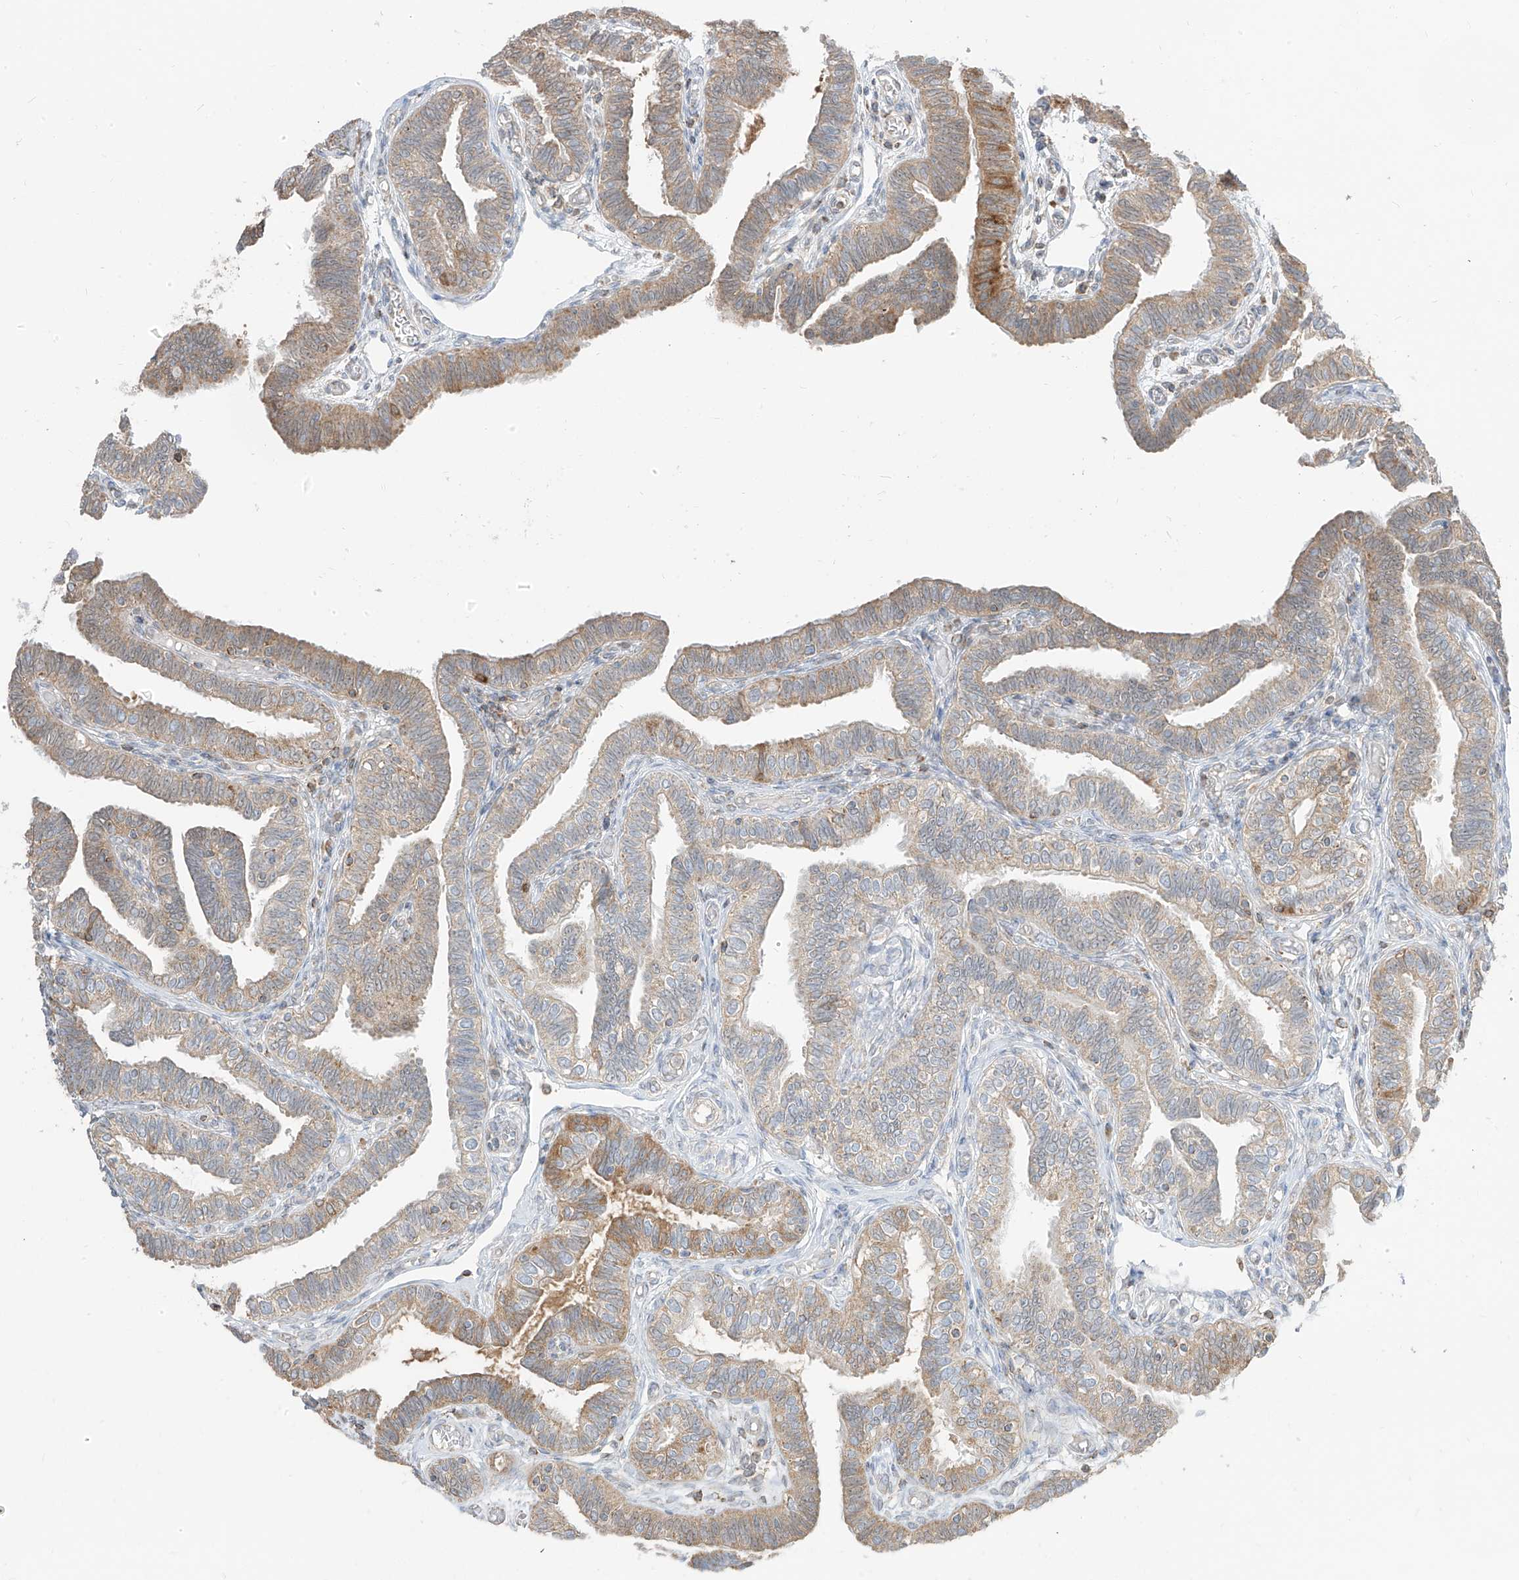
{"staining": {"intensity": "moderate", "quantity": ">75%", "location": "cytoplasmic/membranous"}, "tissue": "fallopian tube", "cell_type": "Glandular cells", "image_type": "normal", "snomed": [{"axis": "morphology", "description": "Normal tissue, NOS"}, {"axis": "topography", "description": "Fallopian tube"}], "caption": "Glandular cells exhibit medium levels of moderate cytoplasmic/membranous expression in approximately >75% of cells in normal fallopian tube. (DAB IHC with brightfield microscopy, high magnification).", "gene": "ETHE1", "patient": {"sex": "female", "age": 39}}